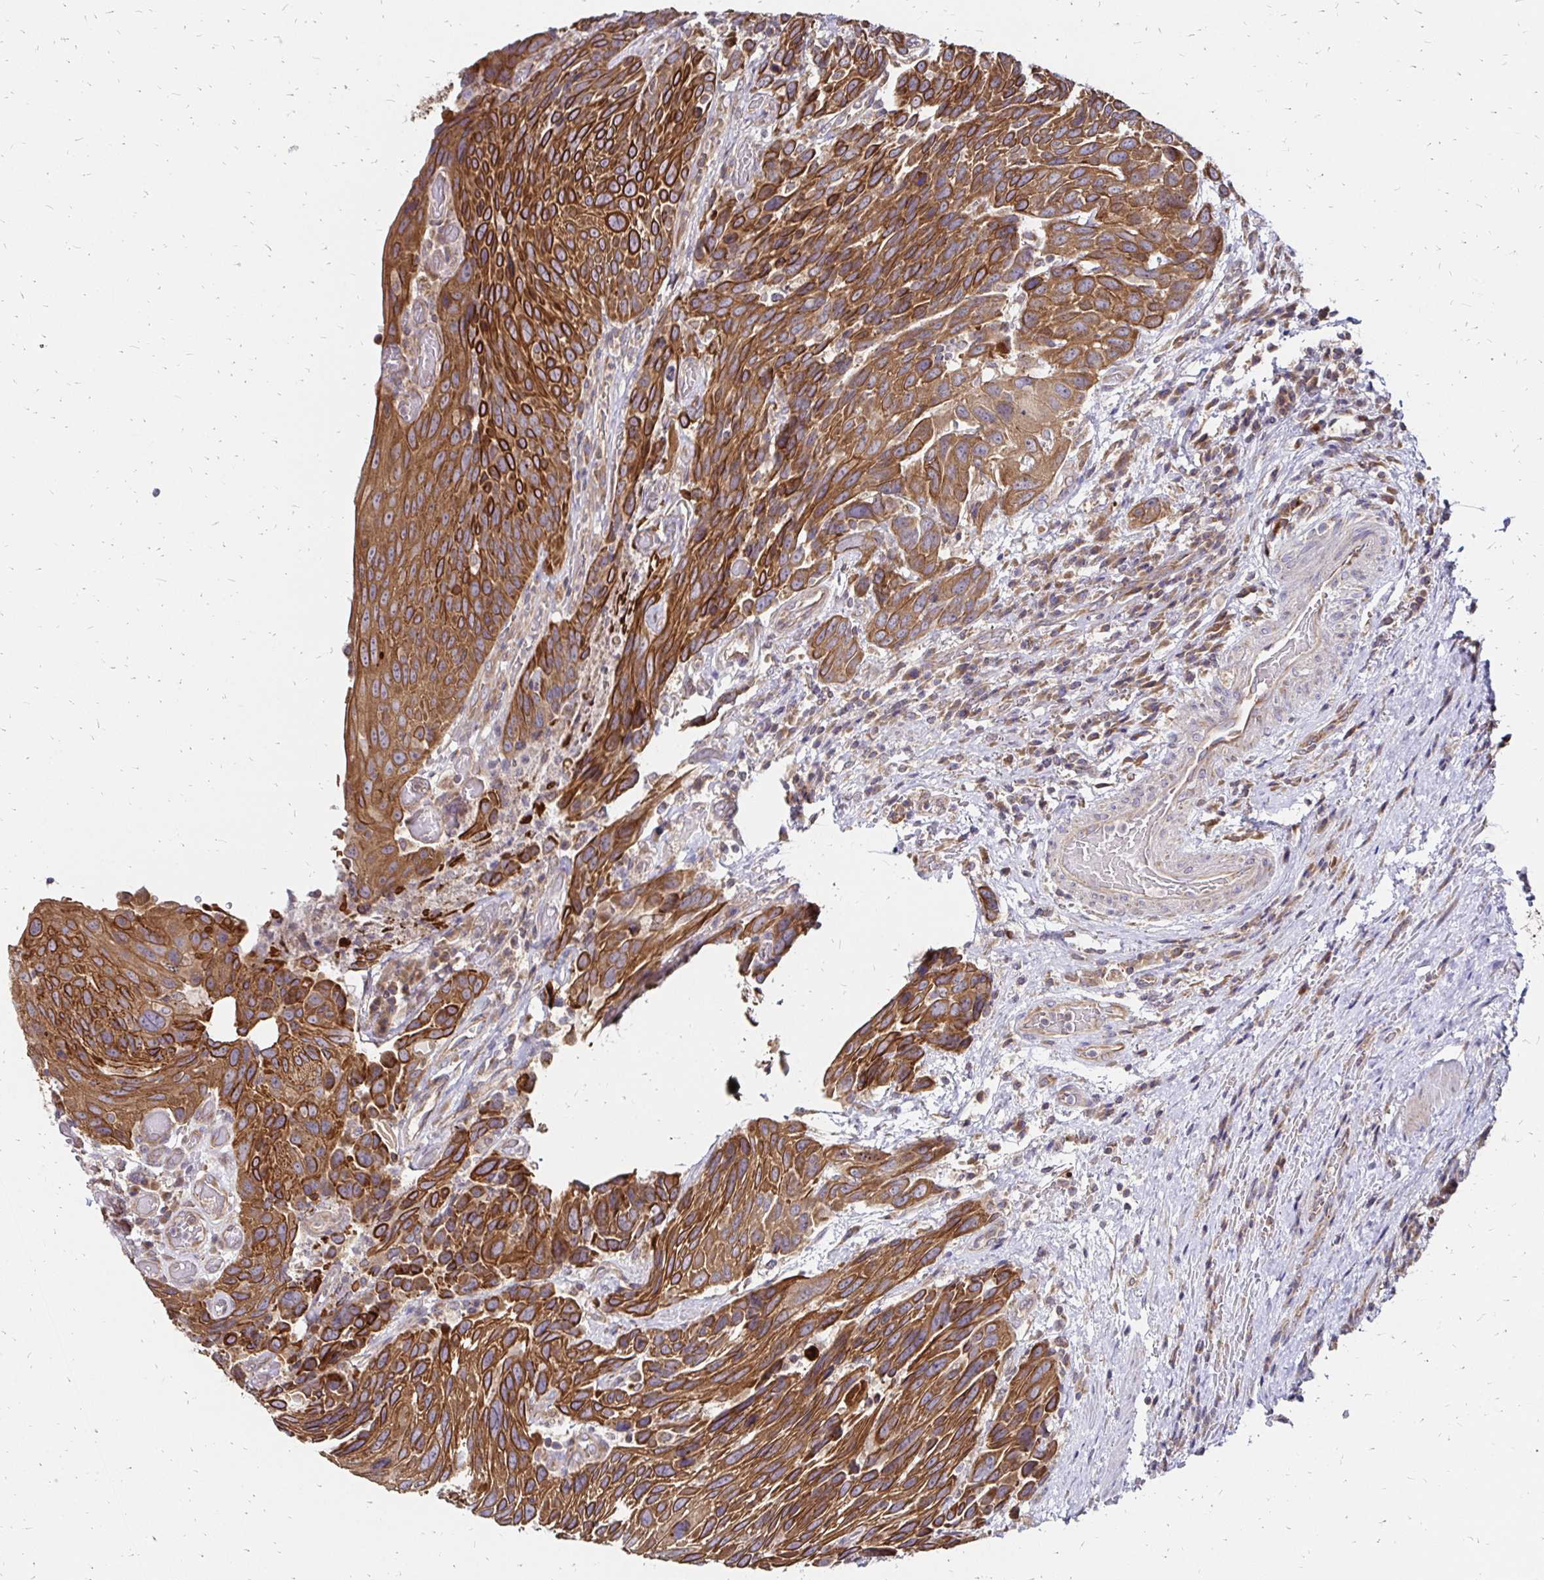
{"staining": {"intensity": "strong", "quantity": ">75%", "location": "cytoplasmic/membranous"}, "tissue": "urothelial cancer", "cell_type": "Tumor cells", "image_type": "cancer", "snomed": [{"axis": "morphology", "description": "Urothelial carcinoma, High grade"}, {"axis": "topography", "description": "Urinary bladder"}], "caption": "This histopathology image reveals immunohistochemistry (IHC) staining of human urothelial cancer, with high strong cytoplasmic/membranous positivity in approximately >75% of tumor cells.", "gene": "ZW10", "patient": {"sex": "female", "age": 70}}